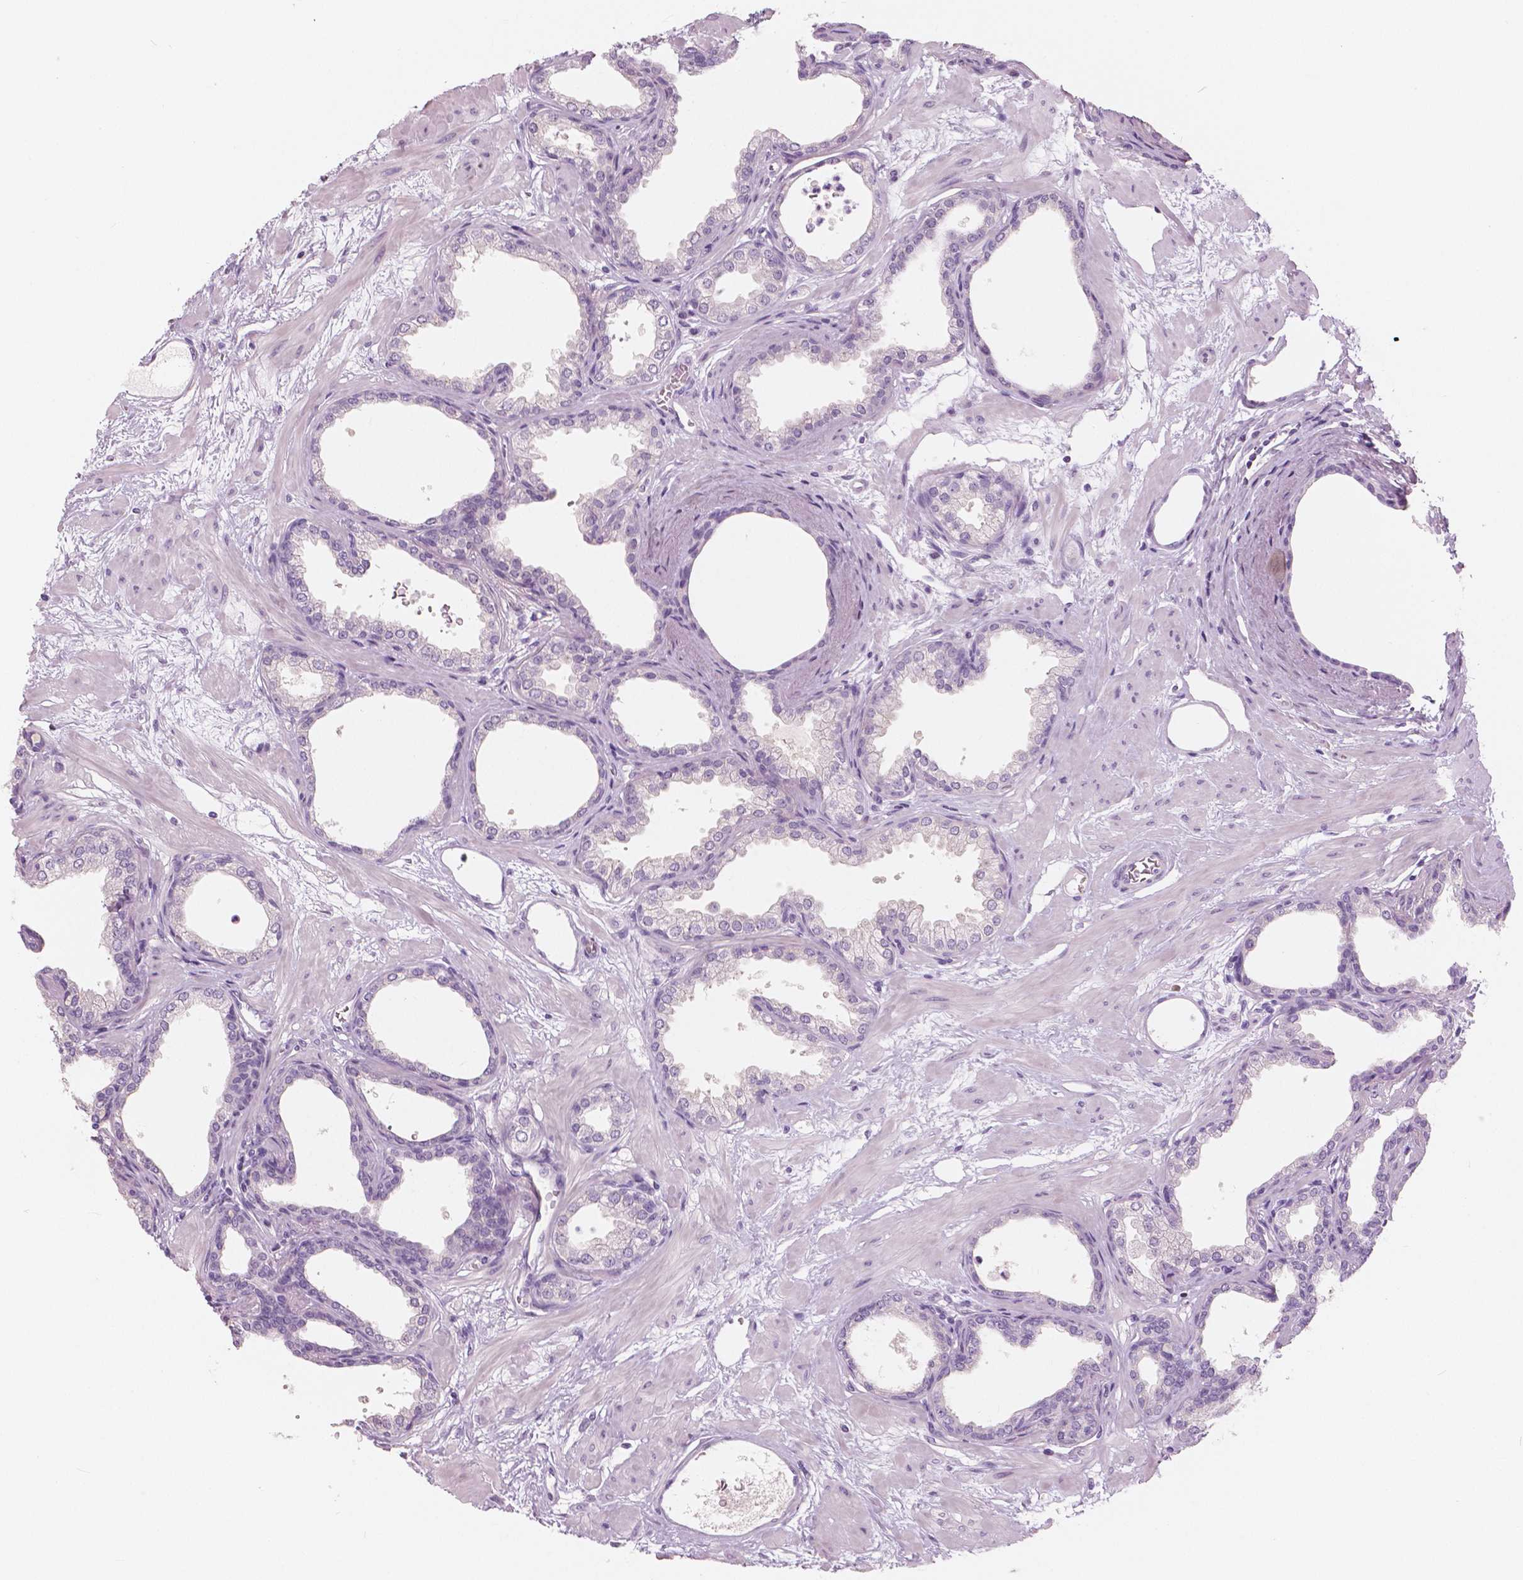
{"staining": {"intensity": "negative", "quantity": "none", "location": "none"}, "tissue": "prostate", "cell_type": "Glandular cells", "image_type": "normal", "snomed": [{"axis": "morphology", "description": "Normal tissue, NOS"}, {"axis": "topography", "description": "Prostate"}], "caption": "IHC image of normal prostate: prostate stained with DAB reveals no significant protein expression in glandular cells.", "gene": "A4GNT", "patient": {"sex": "male", "age": 37}}